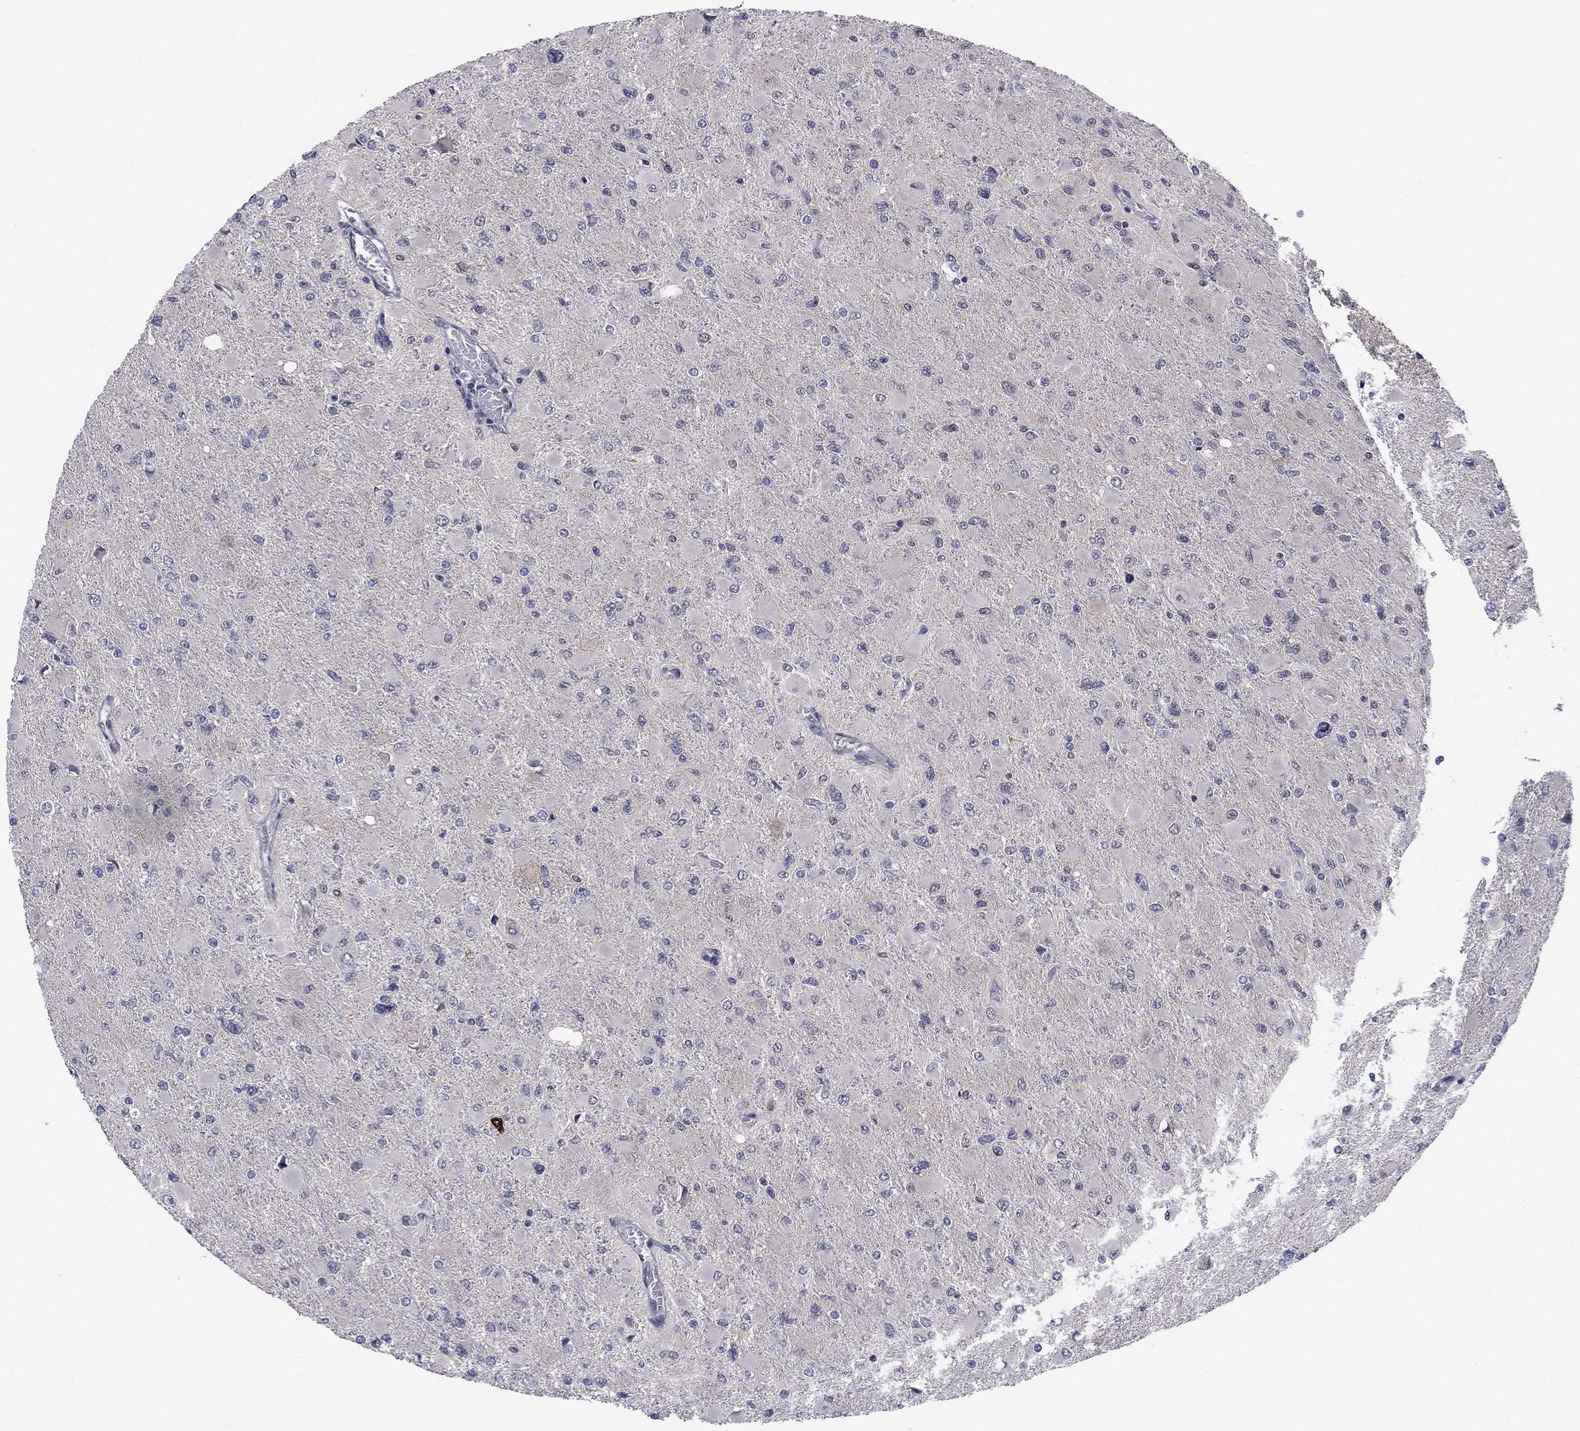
{"staining": {"intensity": "negative", "quantity": "none", "location": "none"}, "tissue": "glioma", "cell_type": "Tumor cells", "image_type": "cancer", "snomed": [{"axis": "morphology", "description": "Glioma, malignant, High grade"}, {"axis": "topography", "description": "Cerebral cortex"}], "caption": "This is an immunohistochemistry (IHC) photomicrograph of glioma. There is no positivity in tumor cells.", "gene": "CDCA5", "patient": {"sex": "female", "age": 36}}